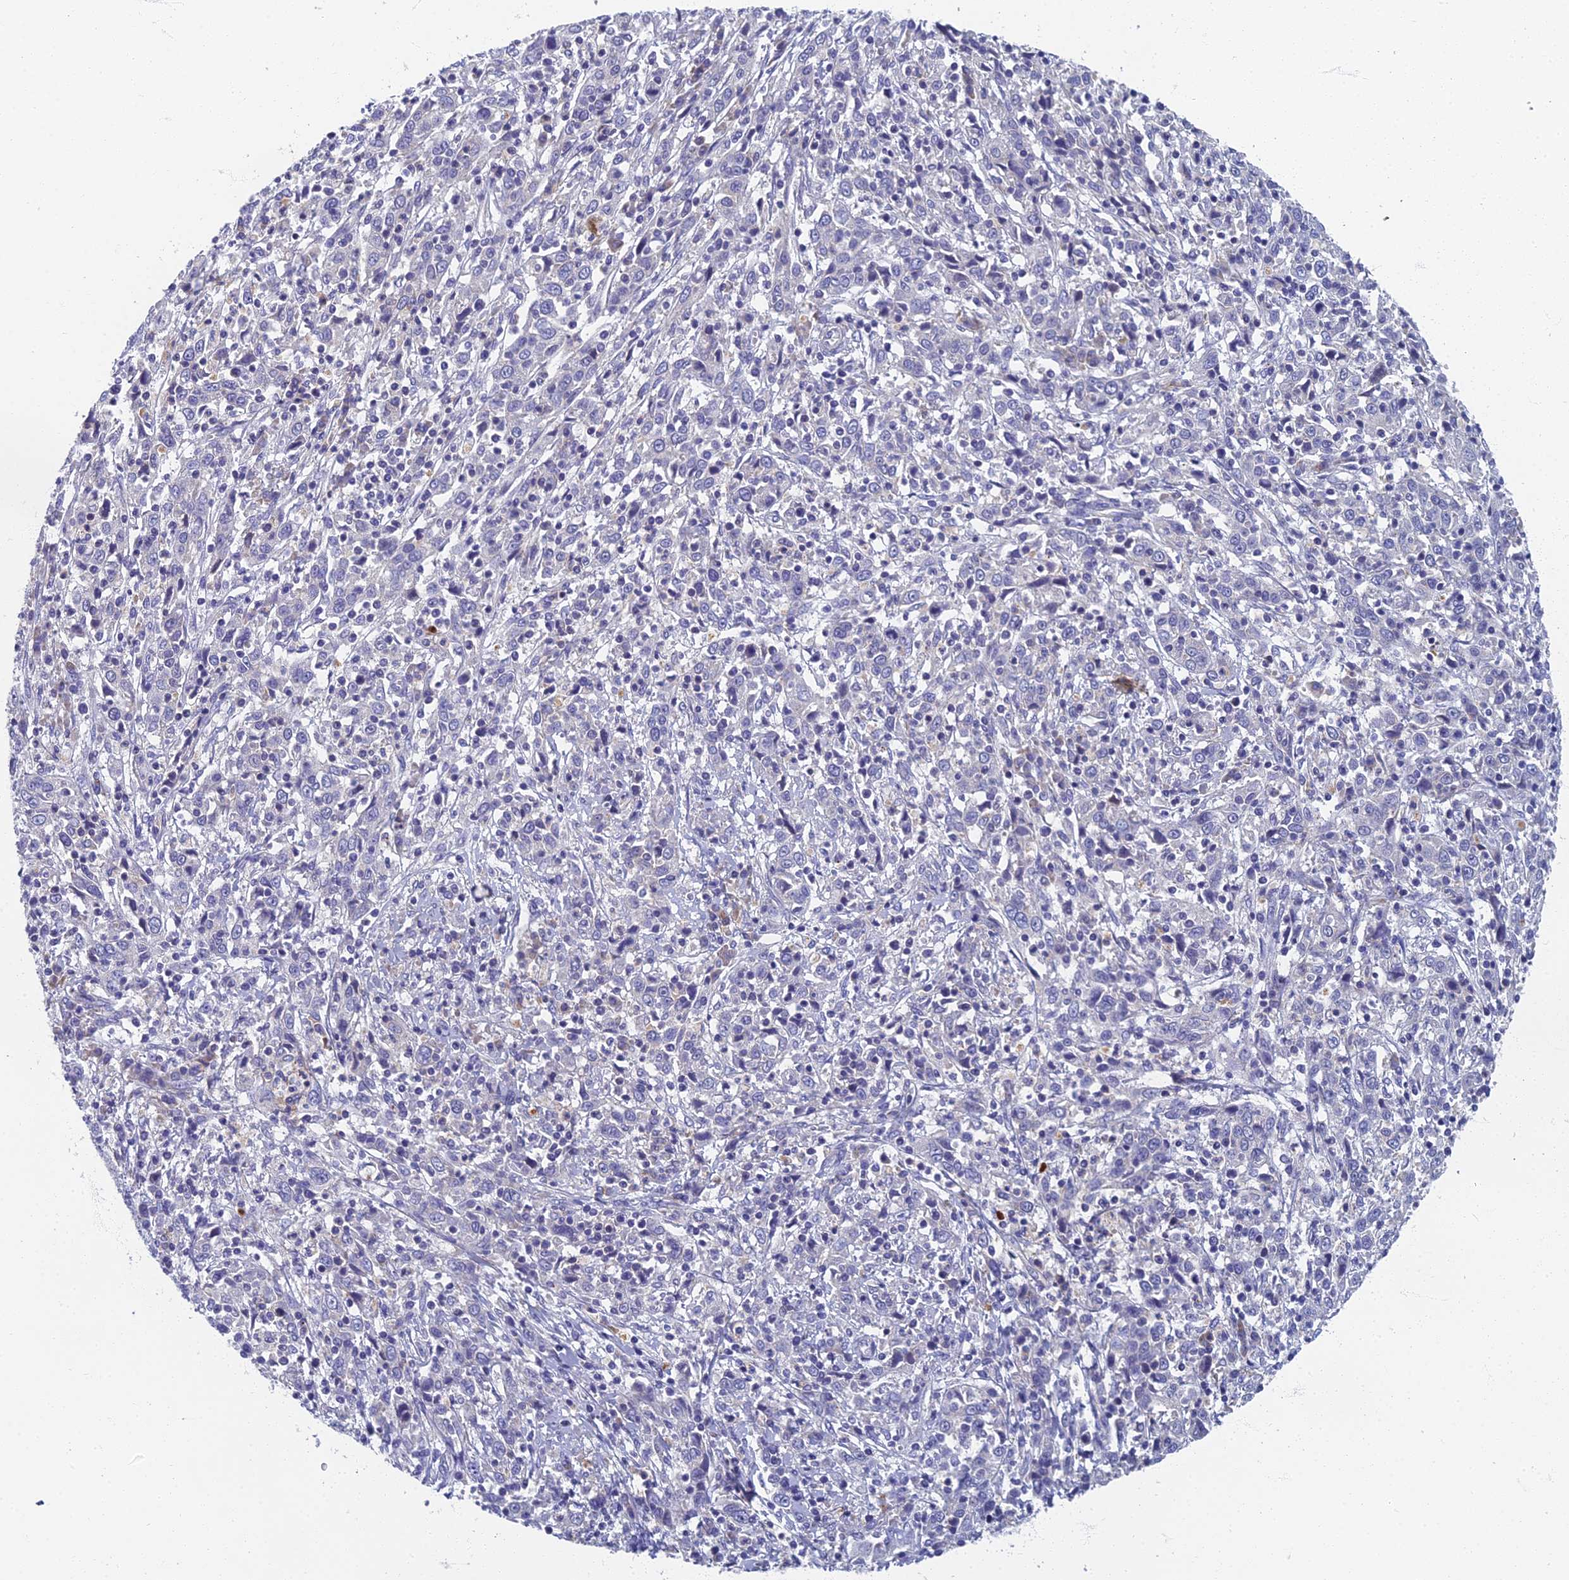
{"staining": {"intensity": "negative", "quantity": "none", "location": "none"}, "tissue": "cervical cancer", "cell_type": "Tumor cells", "image_type": "cancer", "snomed": [{"axis": "morphology", "description": "Squamous cell carcinoma, NOS"}, {"axis": "topography", "description": "Cervix"}], "caption": "Immunohistochemical staining of squamous cell carcinoma (cervical) shows no significant expression in tumor cells.", "gene": "SPIN4", "patient": {"sex": "female", "age": 46}}